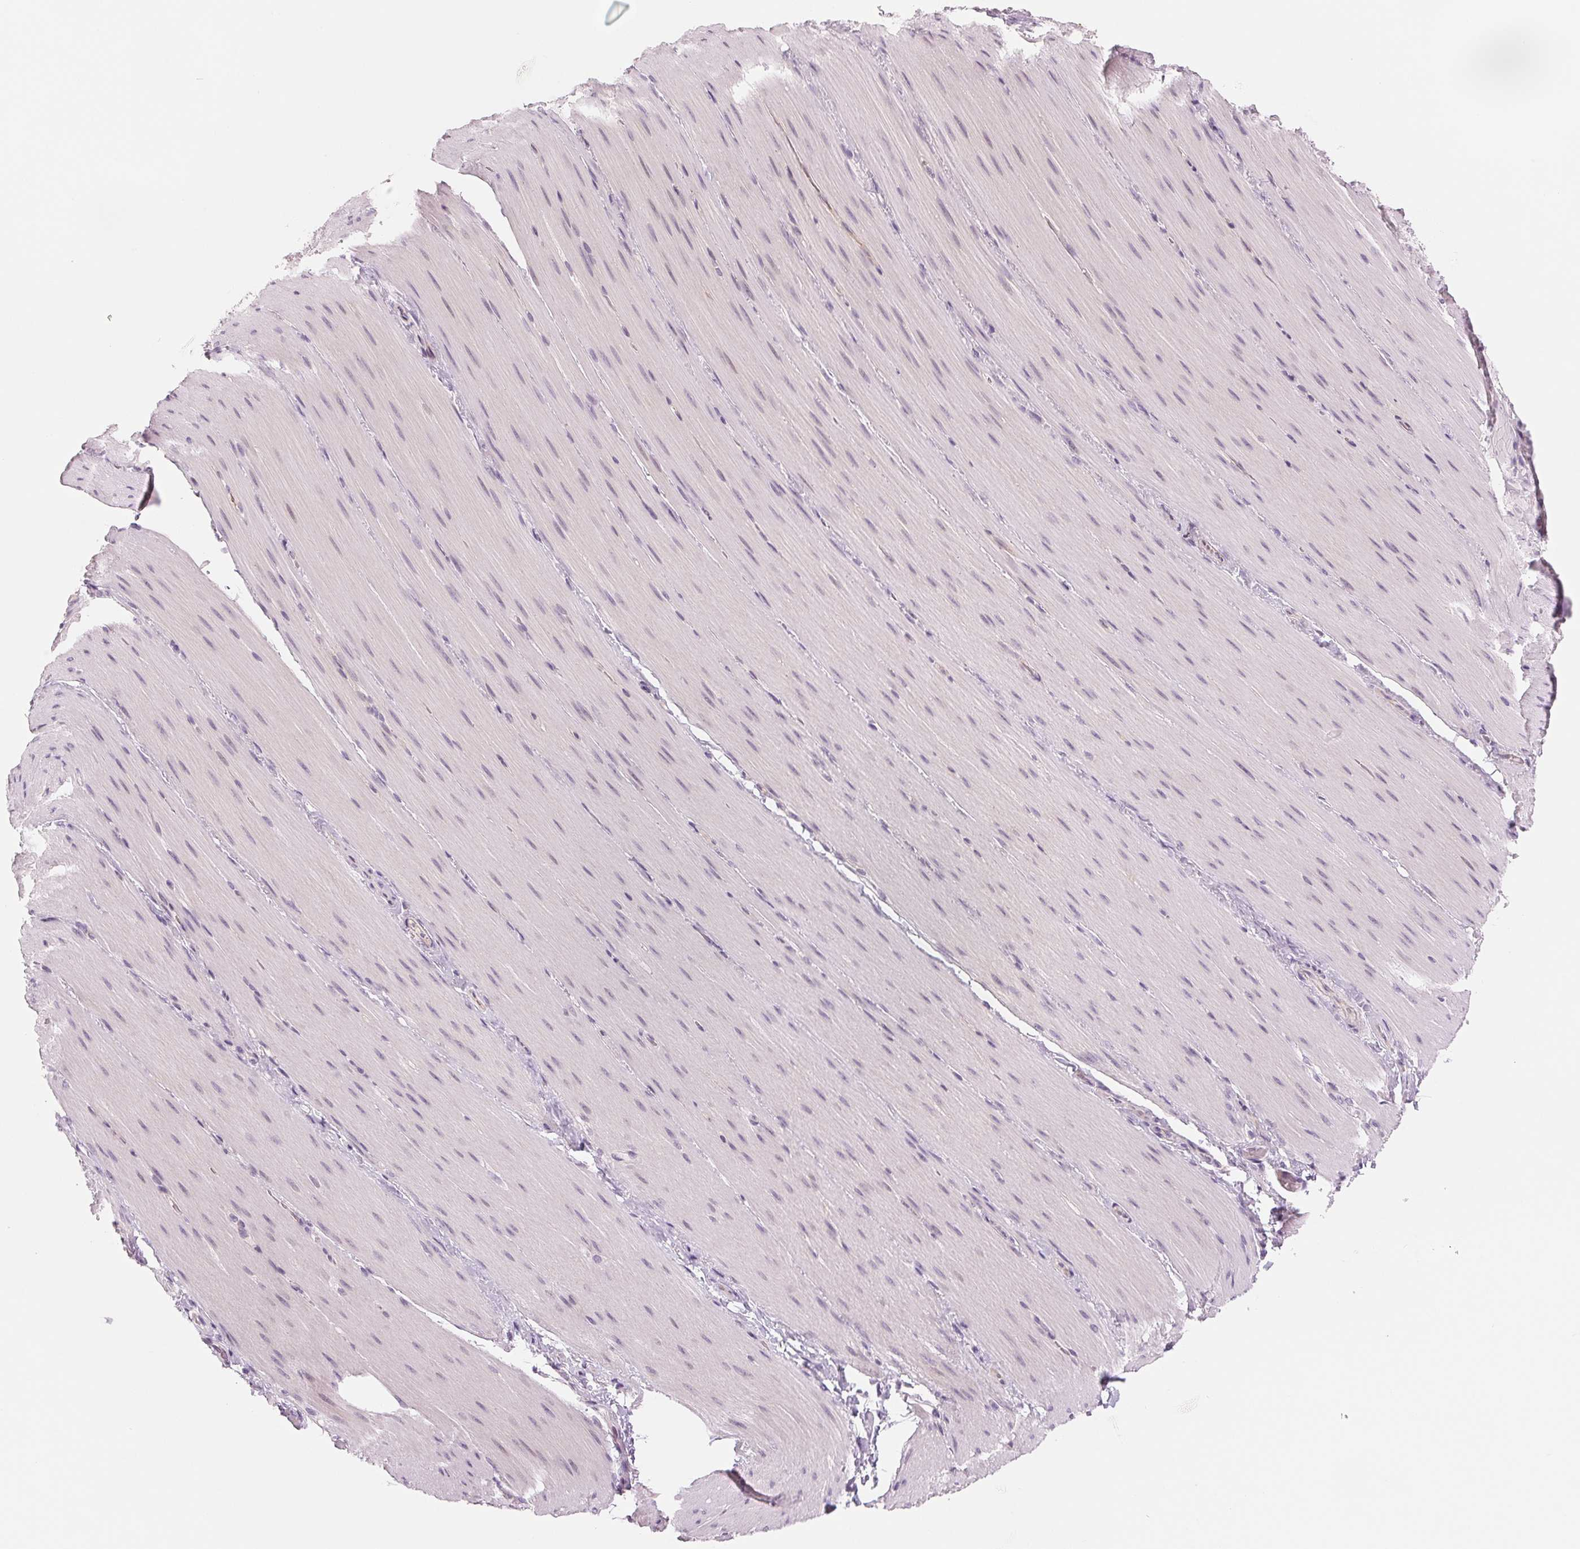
{"staining": {"intensity": "negative", "quantity": "none", "location": "none"}, "tissue": "smooth muscle", "cell_type": "Smooth muscle cells", "image_type": "normal", "snomed": [{"axis": "morphology", "description": "Normal tissue, NOS"}, {"axis": "topography", "description": "Smooth muscle"}, {"axis": "topography", "description": "Colon"}], "caption": "This photomicrograph is of benign smooth muscle stained with immunohistochemistry to label a protein in brown with the nuclei are counter-stained blue. There is no expression in smooth muscle cells. (Immunohistochemistry, brightfield microscopy, high magnification).", "gene": "CCDC168", "patient": {"sex": "male", "age": 73}}